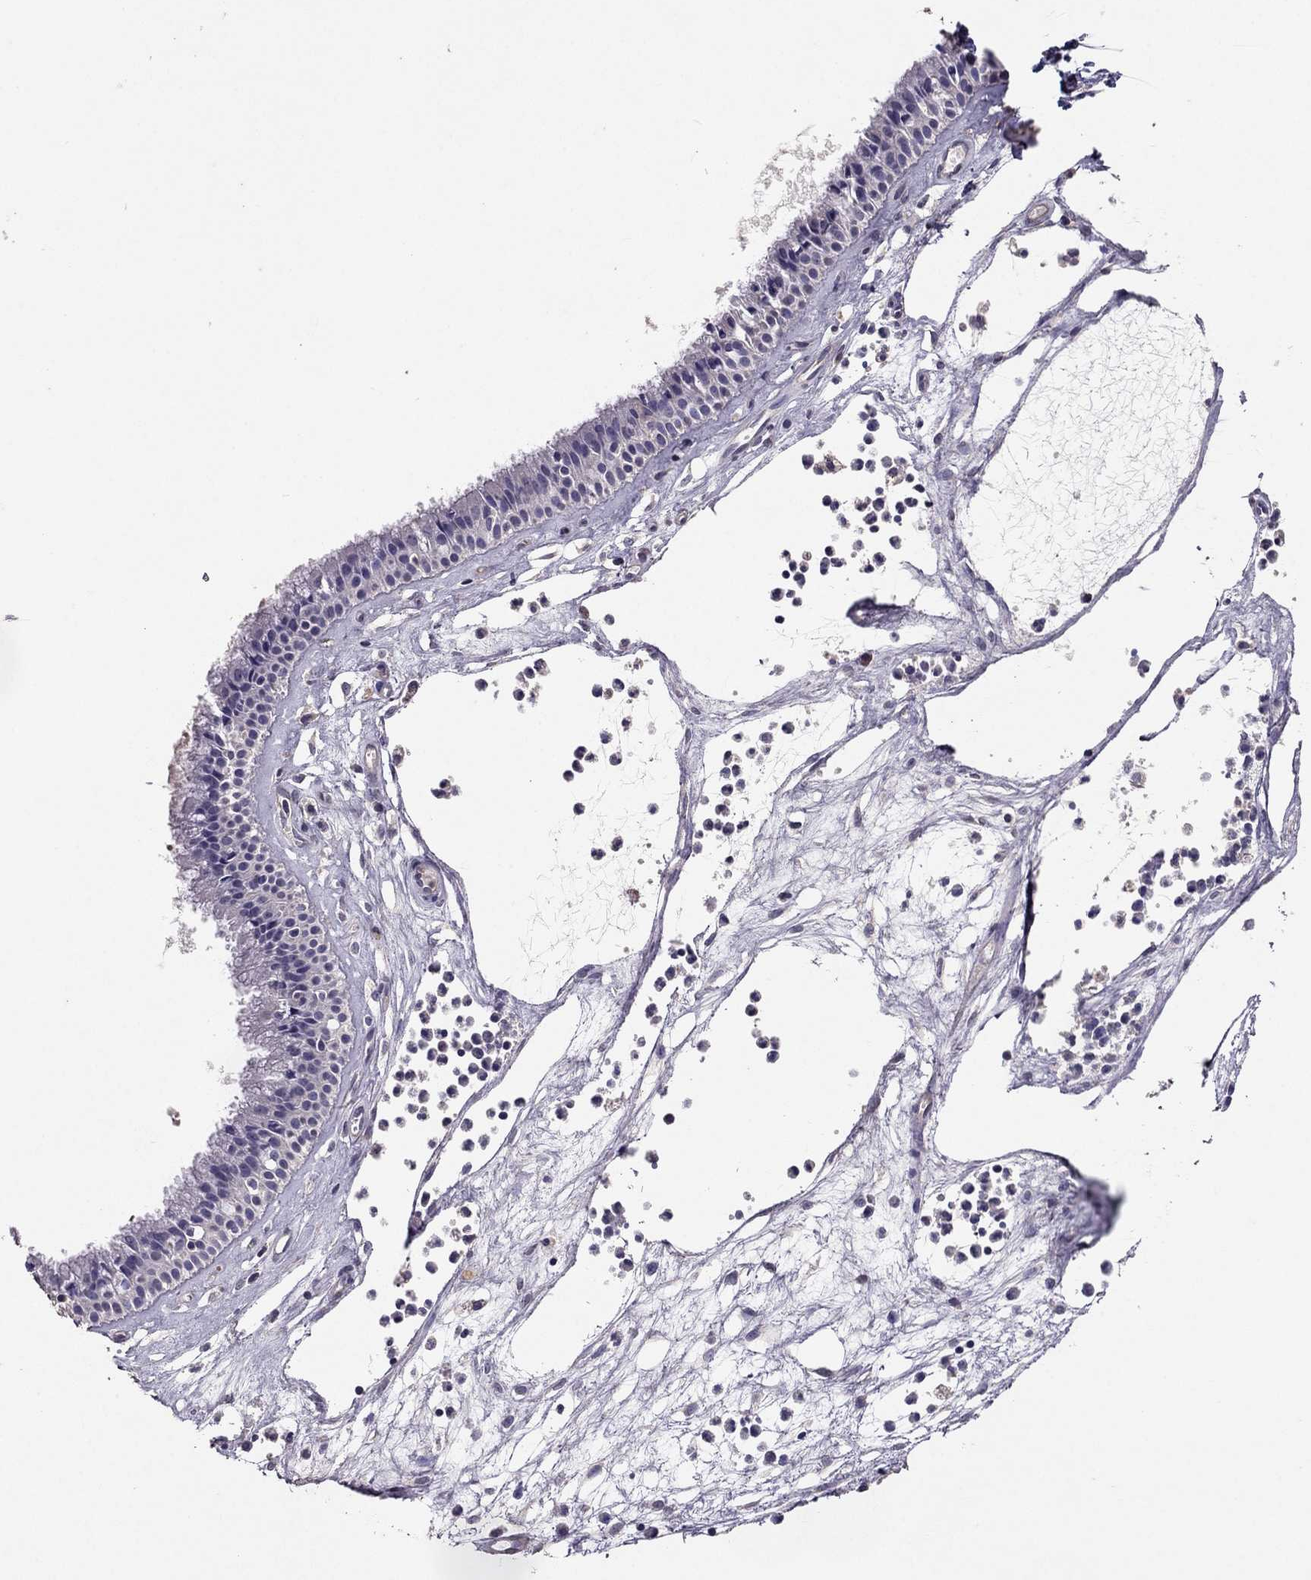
{"staining": {"intensity": "negative", "quantity": "none", "location": "none"}, "tissue": "nasopharynx", "cell_type": "Respiratory epithelial cells", "image_type": "normal", "snomed": [{"axis": "morphology", "description": "Normal tissue, NOS"}, {"axis": "topography", "description": "Nasopharynx"}], "caption": "Immunohistochemistry (IHC) image of unremarkable nasopharynx: nasopharynx stained with DAB (3,3'-diaminobenzidine) reveals no significant protein staining in respiratory epithelial cells.", "gene": "RFLNB", "patient": {"sex": "female", "age": 47}}